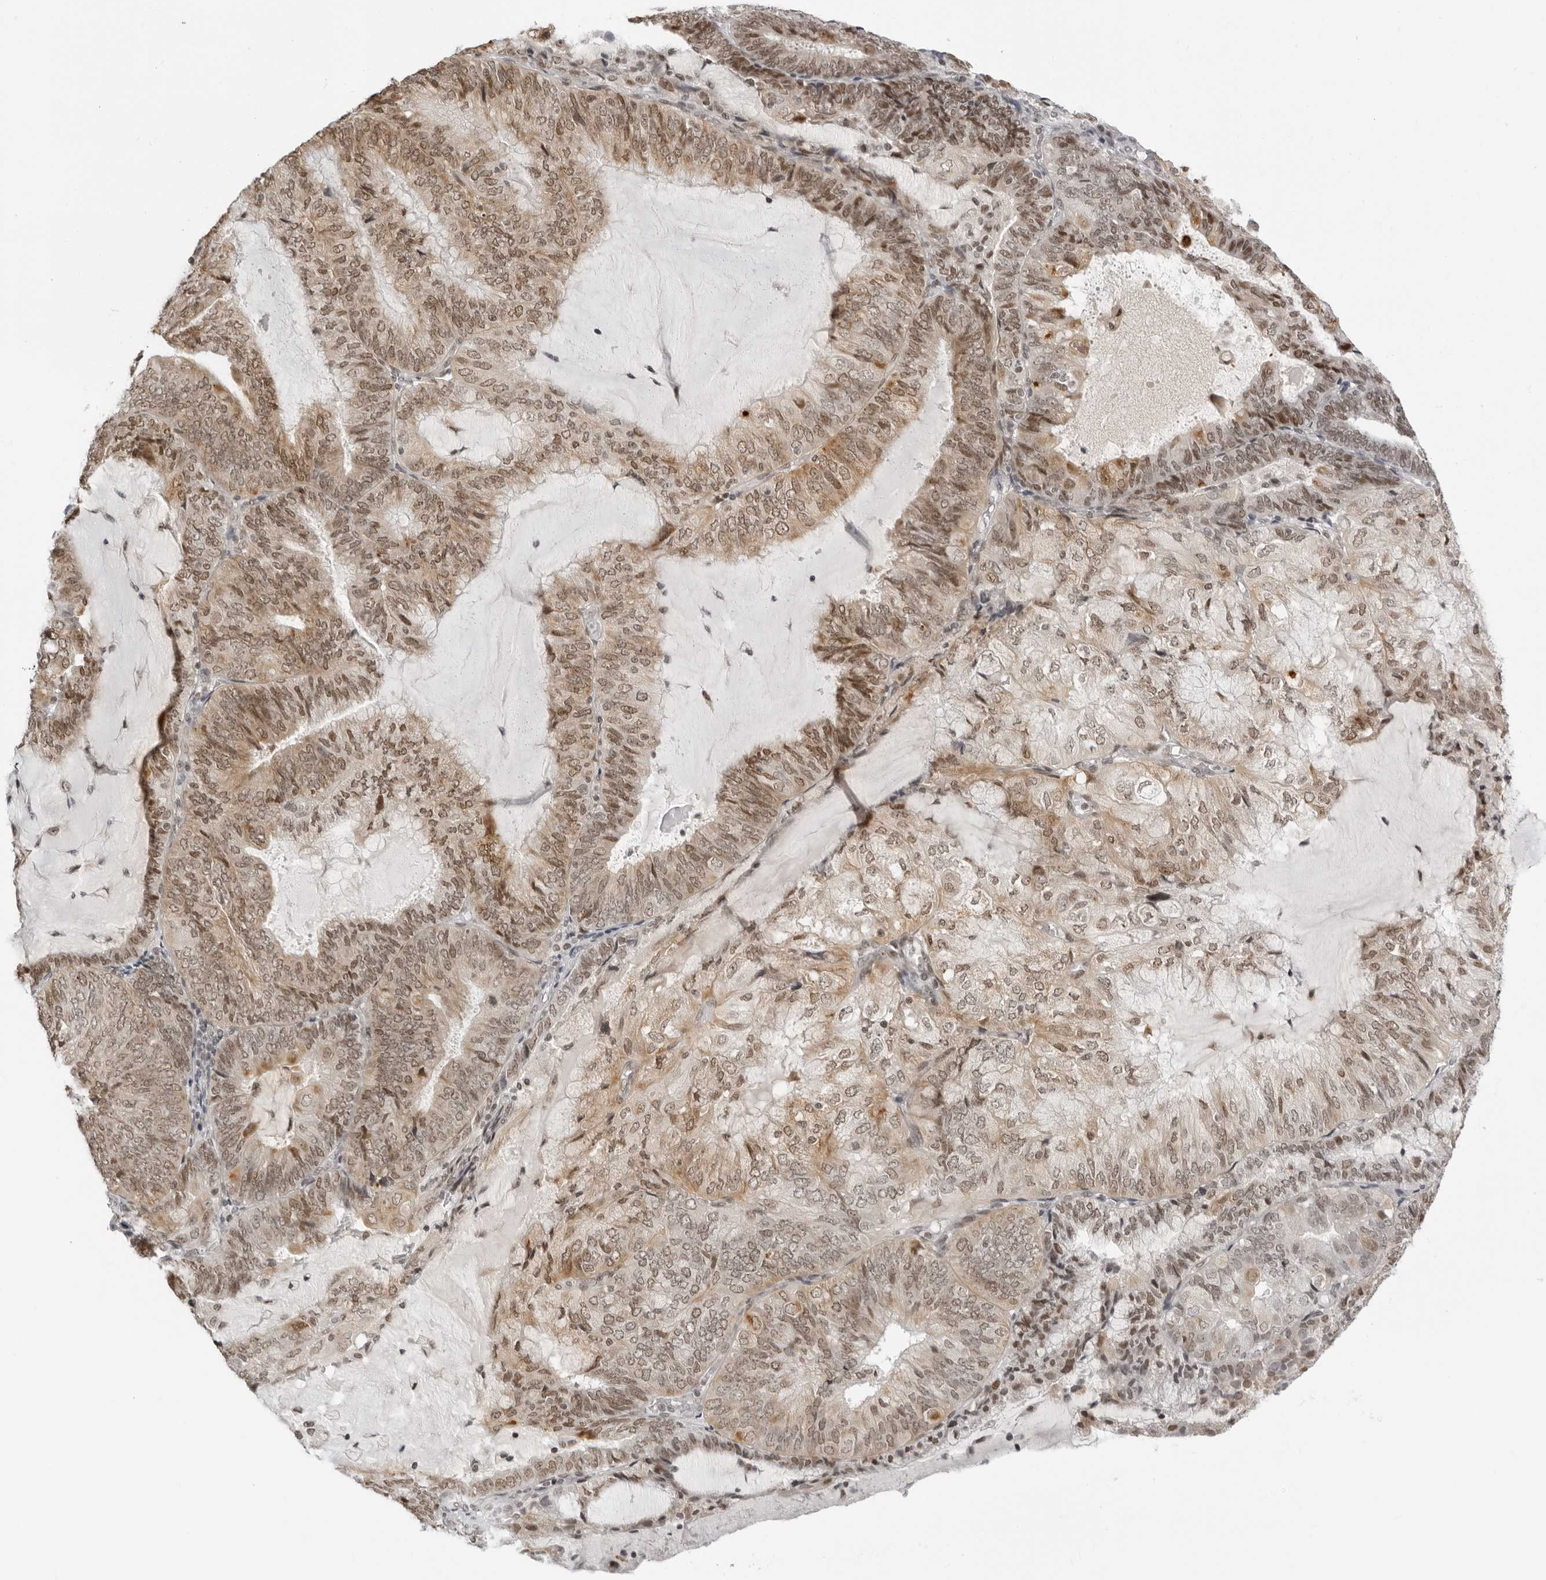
{"staining": {"intensity": "moderate", "quantity": ">75%", "location": "nuclear"}, "tissue": "endometrial cancer", "cell_type": "Tumor cells", "image_type": "cancer", "snomed": [{"axis": "morphology", "description": "Adenocarcinoma, NOS"}, {"axis": "topography", "description": "Endometrium"}], "caption": "DAB (3,3'-diaminobenzidine) immunohistochemical staining of endometrial adenocarcinoma shows moderate nuclear protein positivity in about >75% of tumor cells.", "gene": "MSH6", "patient": {"sex": "female", "age": 81}}